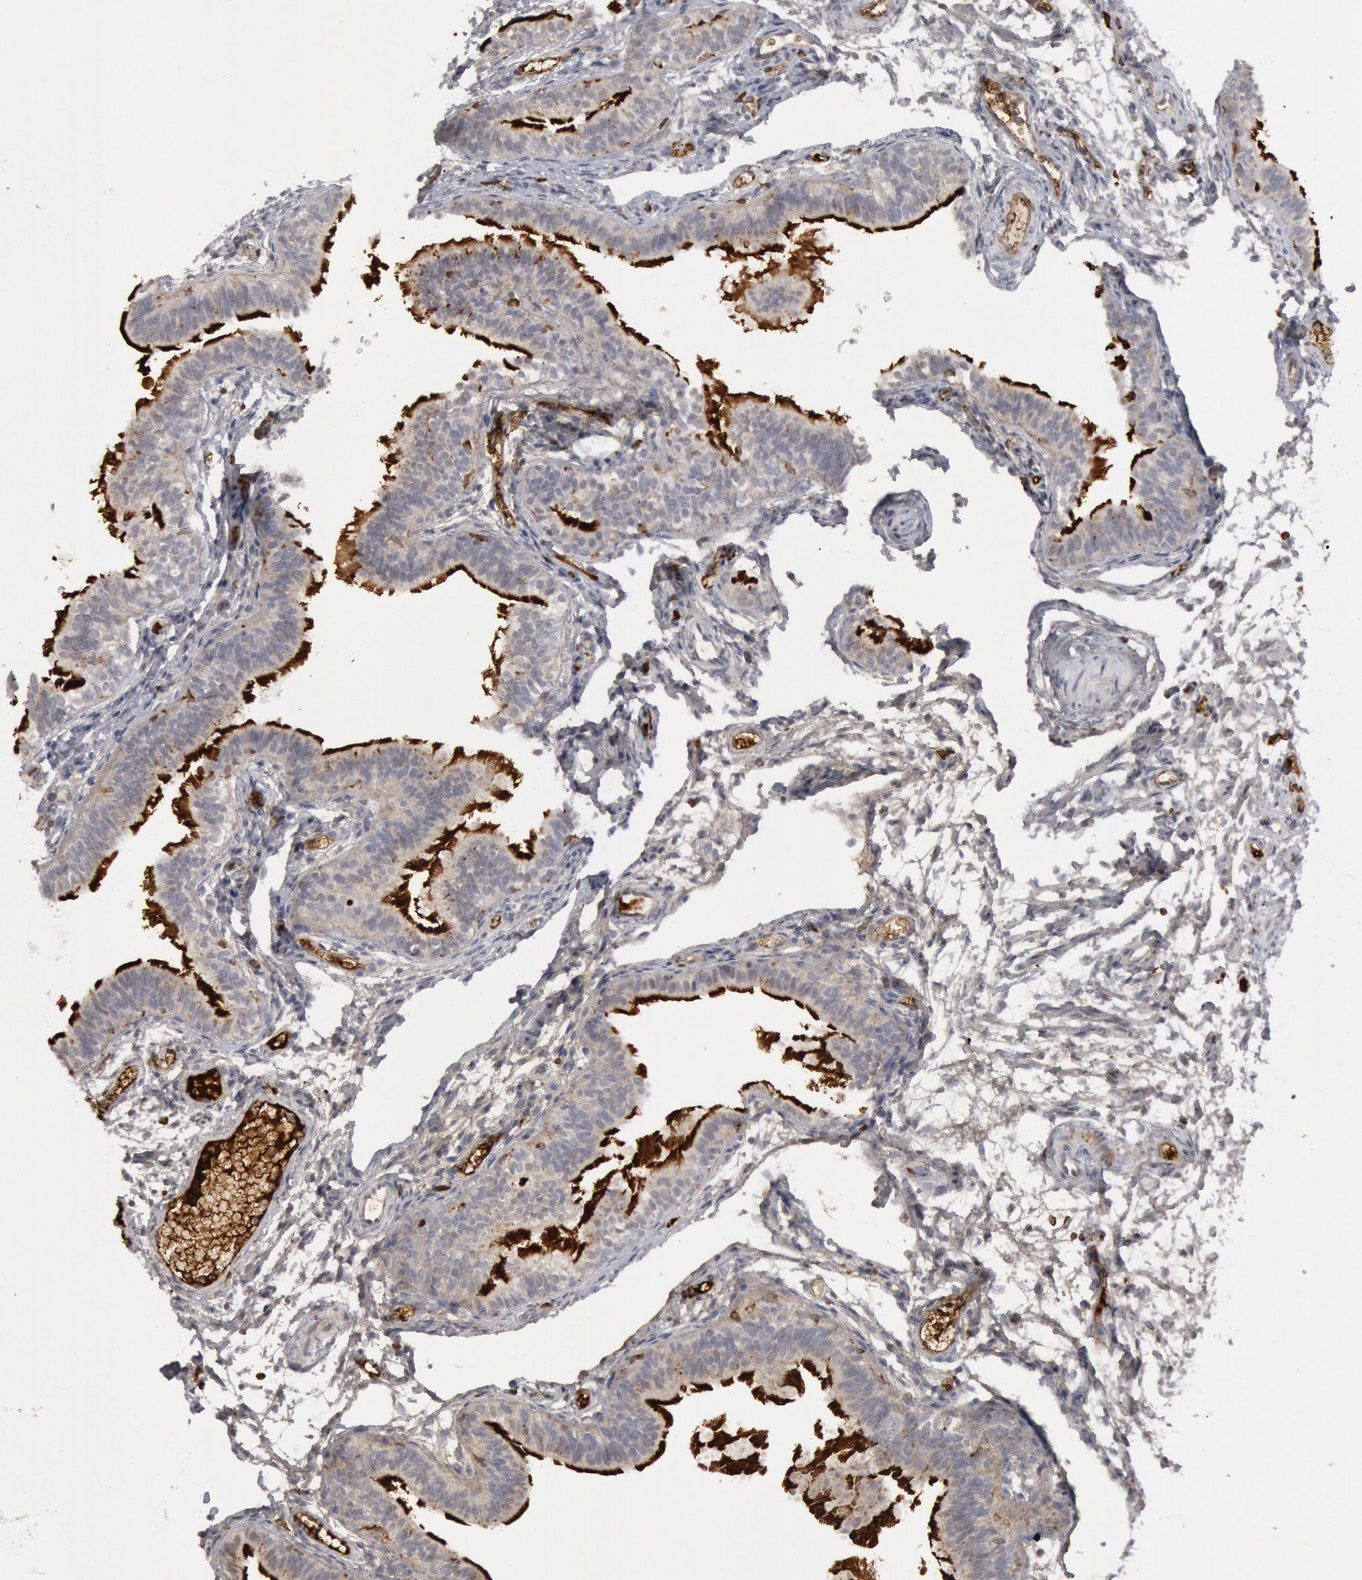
{"staining": {"intensity": "moderate", "quantity": ">75%", "location": "cytoplasmic/membranous"}, "tissue": "fallopian tube", "cell_type": "Glandular cells", "image_type": "normal", "snomed": [{"axis": "morphology", "description": "Normal tissue, NOS"}, {"axis": "morphology", "description": "Dermoid, NOS"}, {"axis": "topography", "description": "Fallopian tube"}], "caption": "This photomicrograph displays immunohistochemistry staining of benign fallopian tube, with medium moderate cytoplasmic/membranous positivity in approximately >75% of glandular cells.", "gene": "C1QC", "patient": {"sex": "female", "age": 33}}